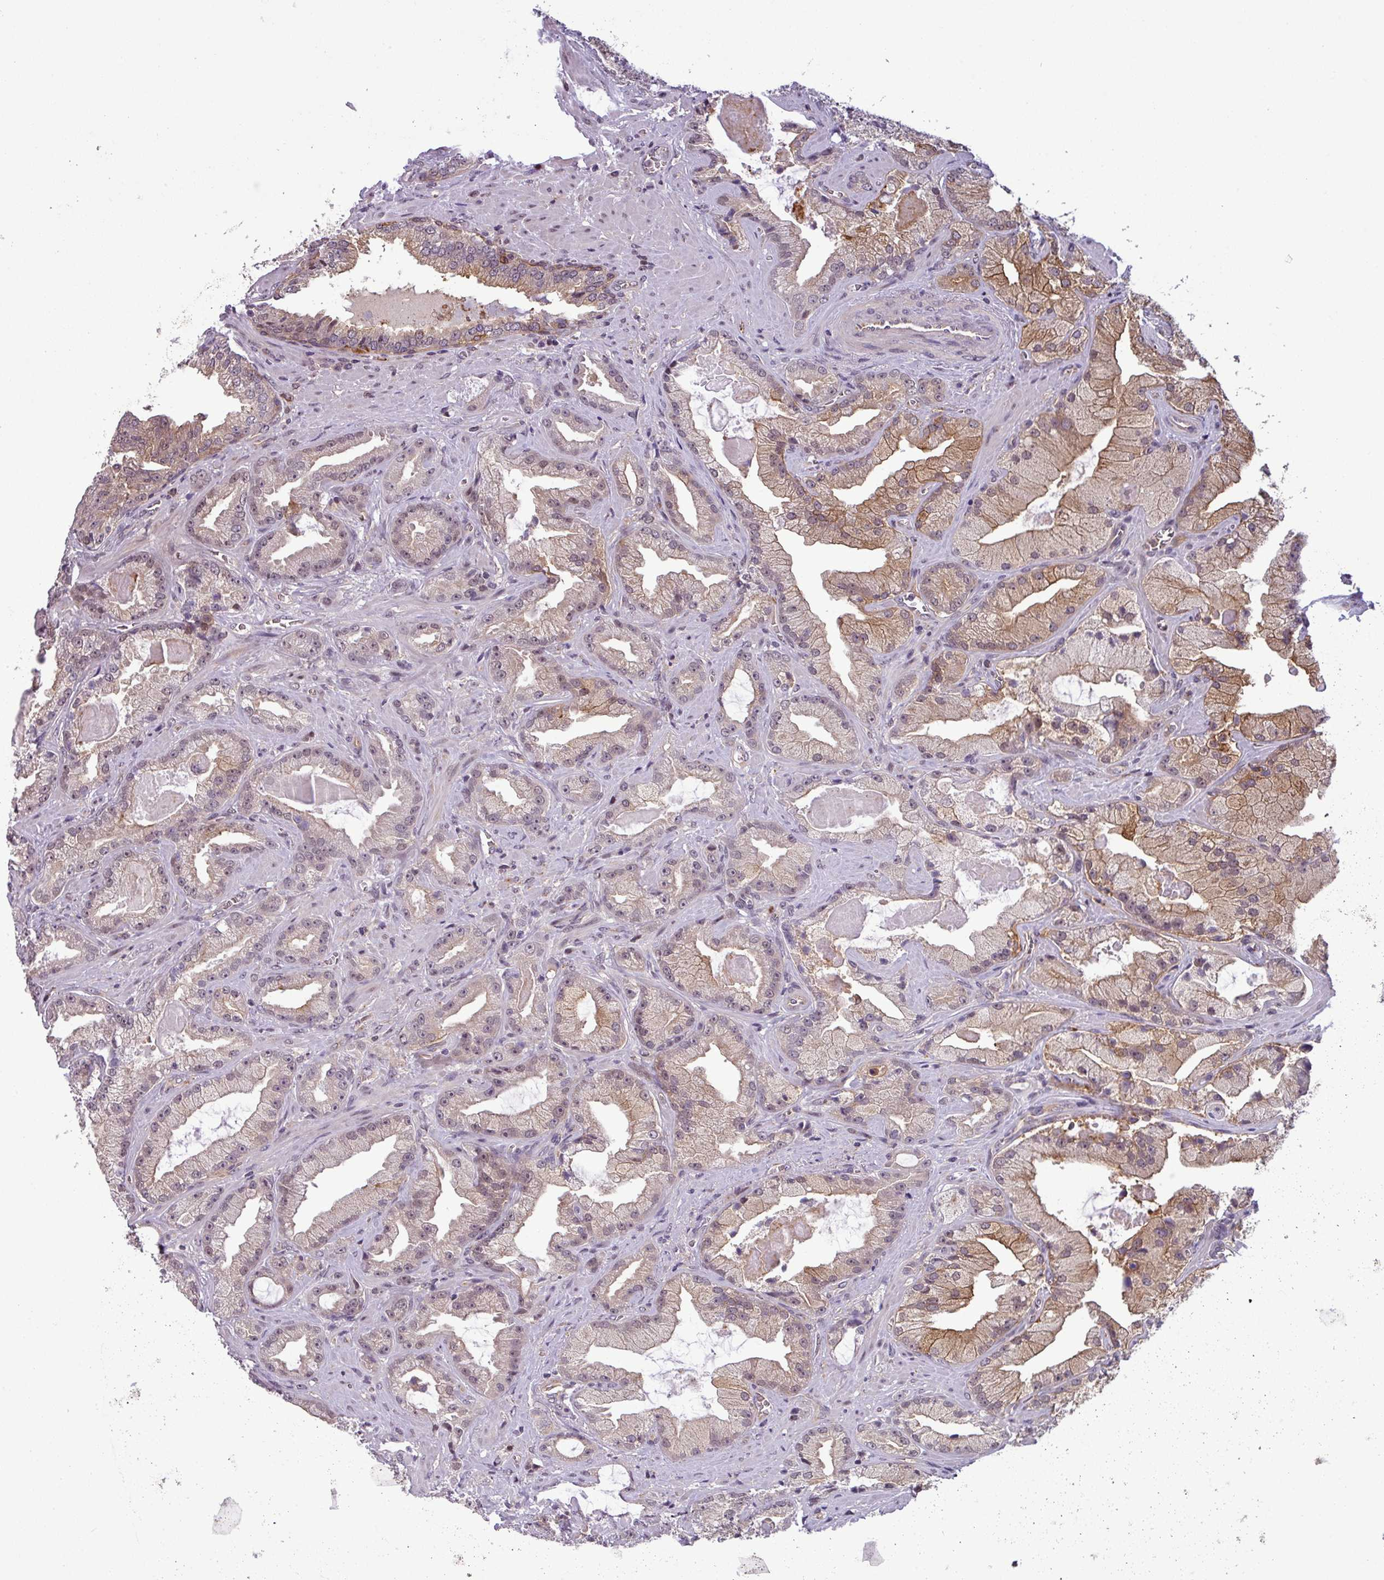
{"staining": {"intensity": "moderate", "quantity": "<25%", "location": "cytoplasmic/membranous,nuclear"}, "tissue": "prostate cancer", "cell_type": "Tumor cells", "image_type": "cancer", "snomed": [{"axis": "morphology", "description": "Adenocarcinoma, High grade"}, {"axis": "topography", "description": "Prostate"}], "caption": "Moderate cytoplasmic/membranous and nuclear staining is appreciated in about <25% of tumor cells in prostate cancer (adenocarcinoma (high-grade)). The staining was performed using DAB (3,3'-diaminobenzidine), with brown indicating positive protein expression. Nuclei are stained blue with hematoxylin.", "gene": "NPFFR1", "patient": {"sex": "male", "age": 68}}